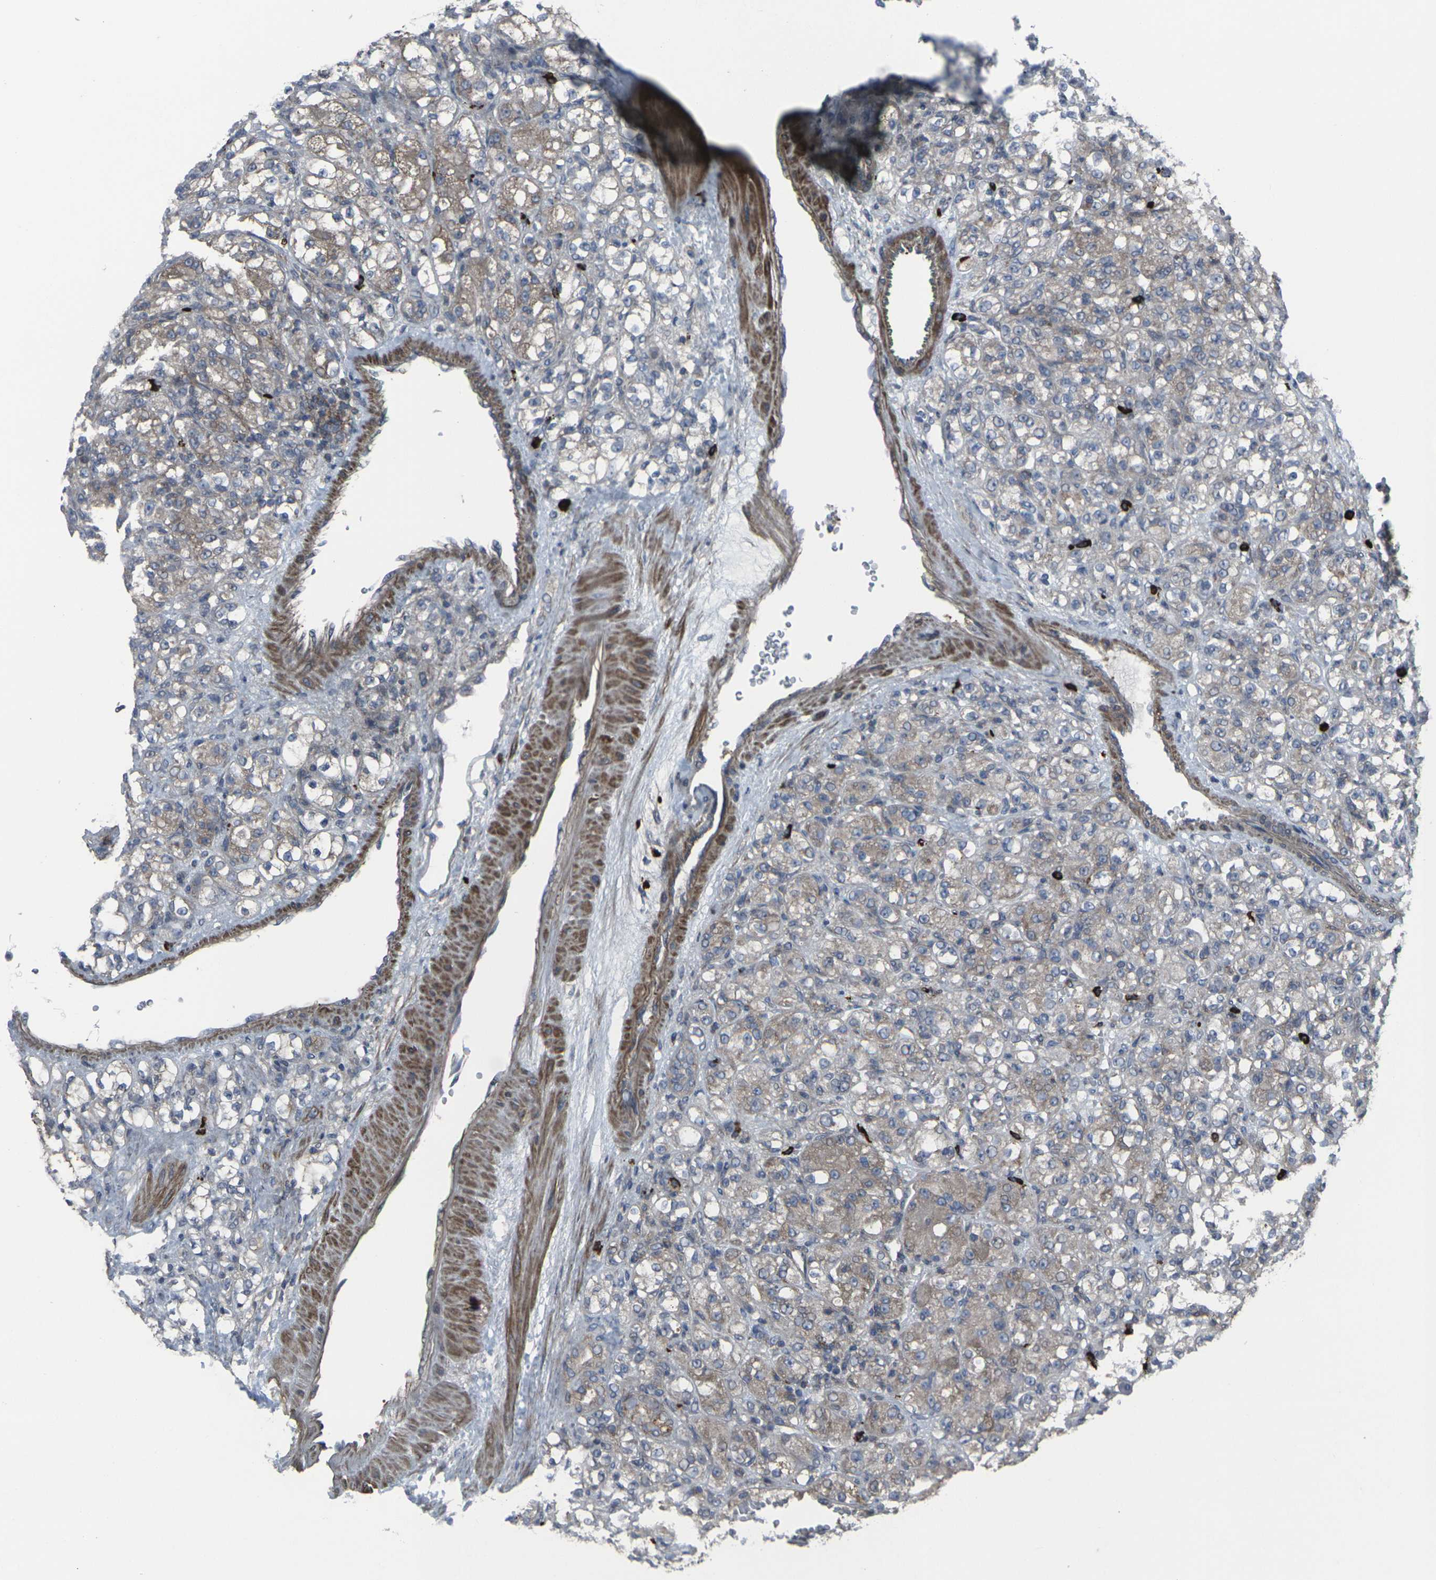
{"staining": {"intensity": "weak", "quantity": ">75%", "location": "cytoplasmic/membranous"}, "tissue": "renal cancer", "cell_type": "Tumor cells", "image_type": "cancer", "snomed": [{"axis": "morphology", "description": "Adenocarcinoma, NOS"}, {"axis": "topography", "description": "Kidney"}], "caption": "Immunohistochemical staining of human adenocarcinoma (renal) shows low levels of weak cytoplasmic/membranous protein staining in about >75% of tumor cells.", "gene": "CCR10", "patient": {"sex": "male", "age": 61}}